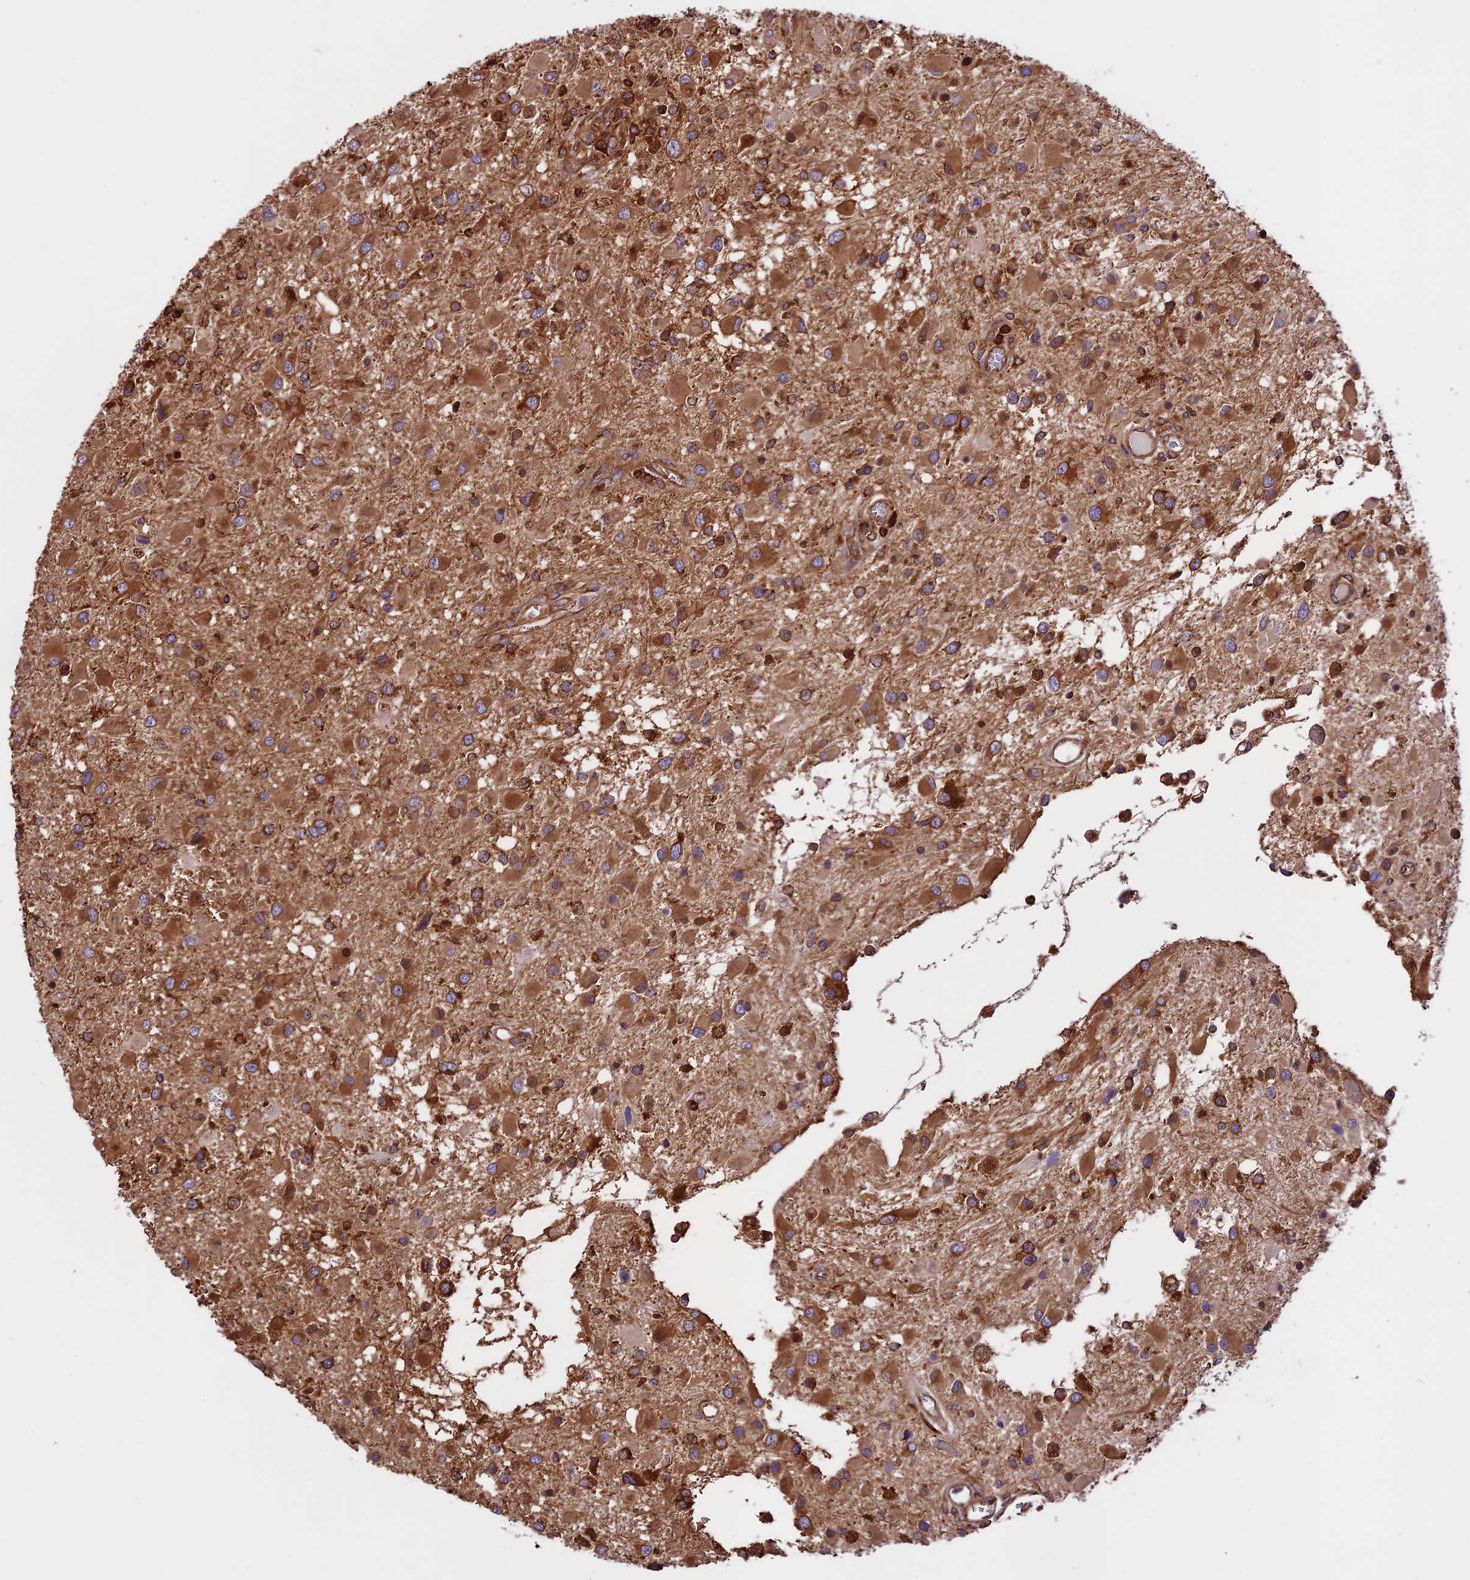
{"staining": {"intensity": "moderate", "quantity": ">75%", "location": "cytoplasmic/membranous"}, "tissue": "glioma", "cell_type": "Tumor cells", "image_type": "cancer", "snomed": [{"axis": "morphology", "description": "Glioma, malignant, High grade"}, {"axis": "topography", "description": "Brain"}], "caption": "Protein staining of glioma tissue demonstrates moderate cytoplasmic/membranous positivity in approximately >75% of tumor cells.", "gene": "KARS1", "patient": {"sex": "male", "age": 53}}